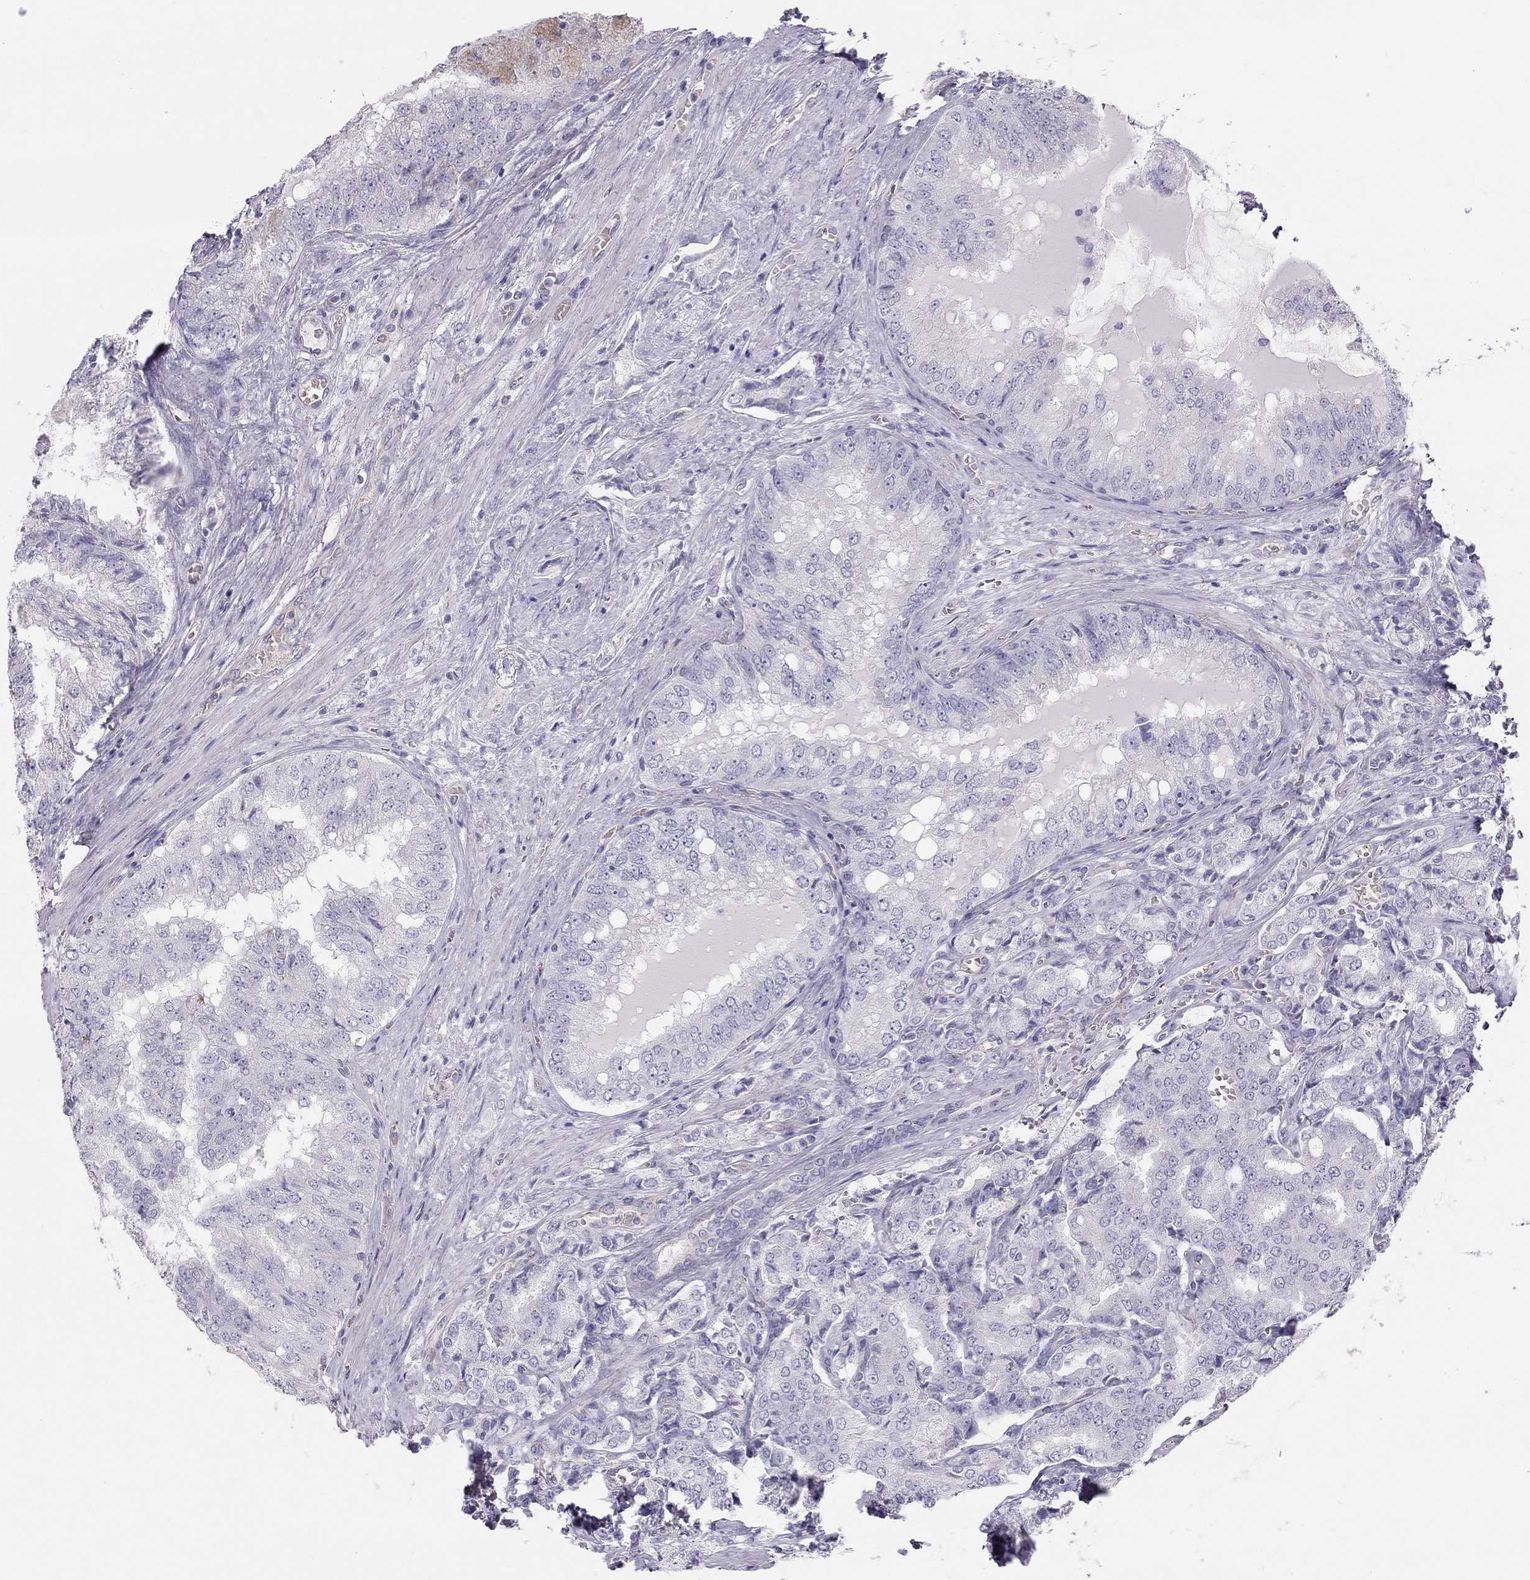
{"staining": {"intensity": "negative", "quantity": "none", "location": "none"}, "tissue": "prostate cancer", "cell_type": "Tumor cells", "image_type": "cancer", "snomed": [{"axis": "morphology", "description": "Adenocarcinoma, NOS"}, {"axis": "topography", "description": "Prostate"}], "caption": "DAB (3,3'-diaminobenzidine) immunohistochemical staining of prostate cancer (adenocarcinoma) demonstrates no significant staining in tumor cells.", "gene": "TDRD6", "patient": {"sex": "male", "age": 65}}